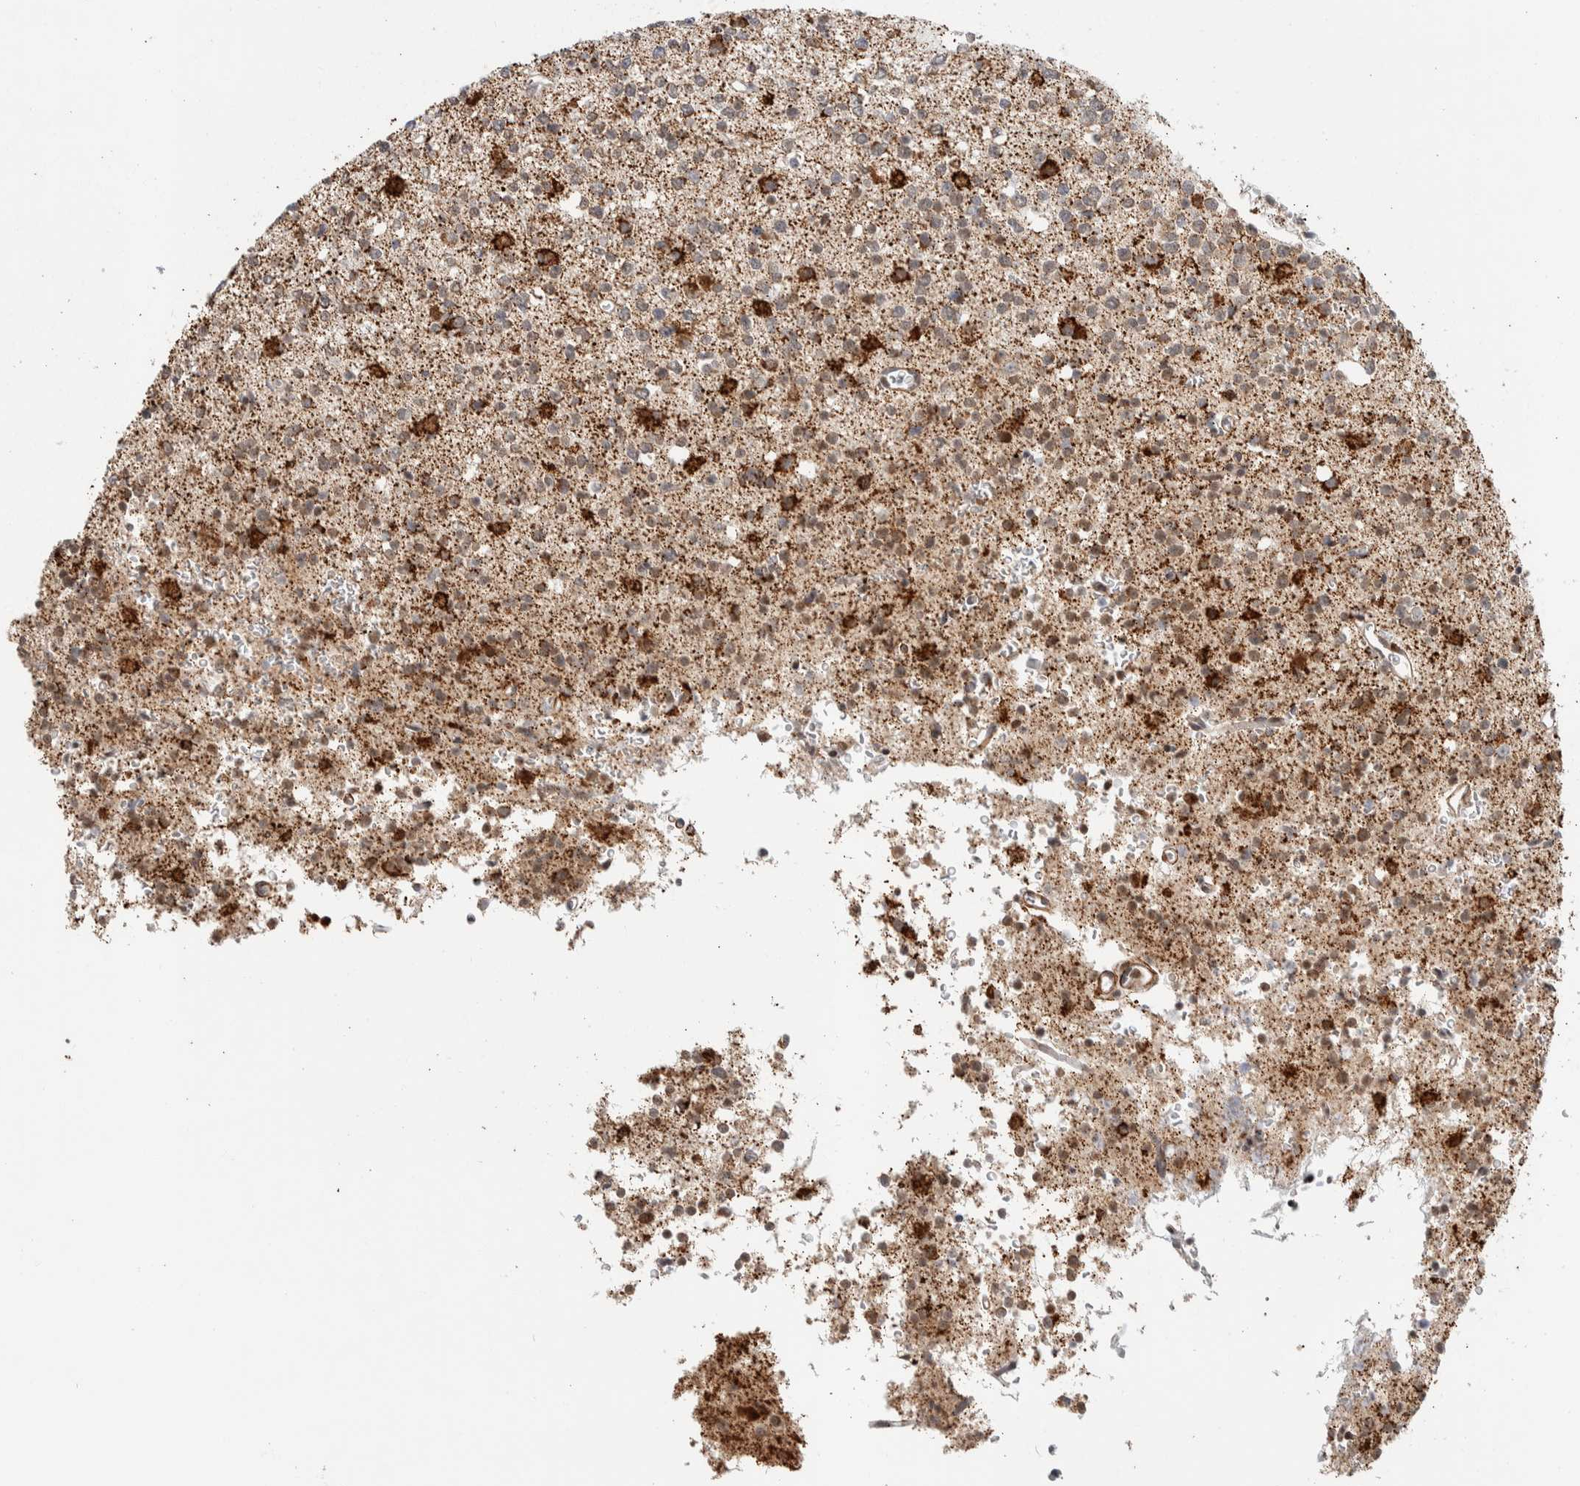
{"staining": {"intensity": "weak", "quantity": "25%-75%", "location": "cytoplasmic/membranous,nuclear"}, "tissue": "glioma", "cell_type": "Tumor cells", "image_type": "cancer", "snomed": [{"axis": "morphology", "description": "Glioma, malignant, High grade"}, {"axis": "topography", "description": "Brain"}], "caption": "Protein analysis of glioma tissue demonstrates weak cytoplasmic/membranous and nuclear positivity in about 25%-75% of tumor cells.", "gene": "TSPAN32", "patient": {"sex": "female", "age": 62}}